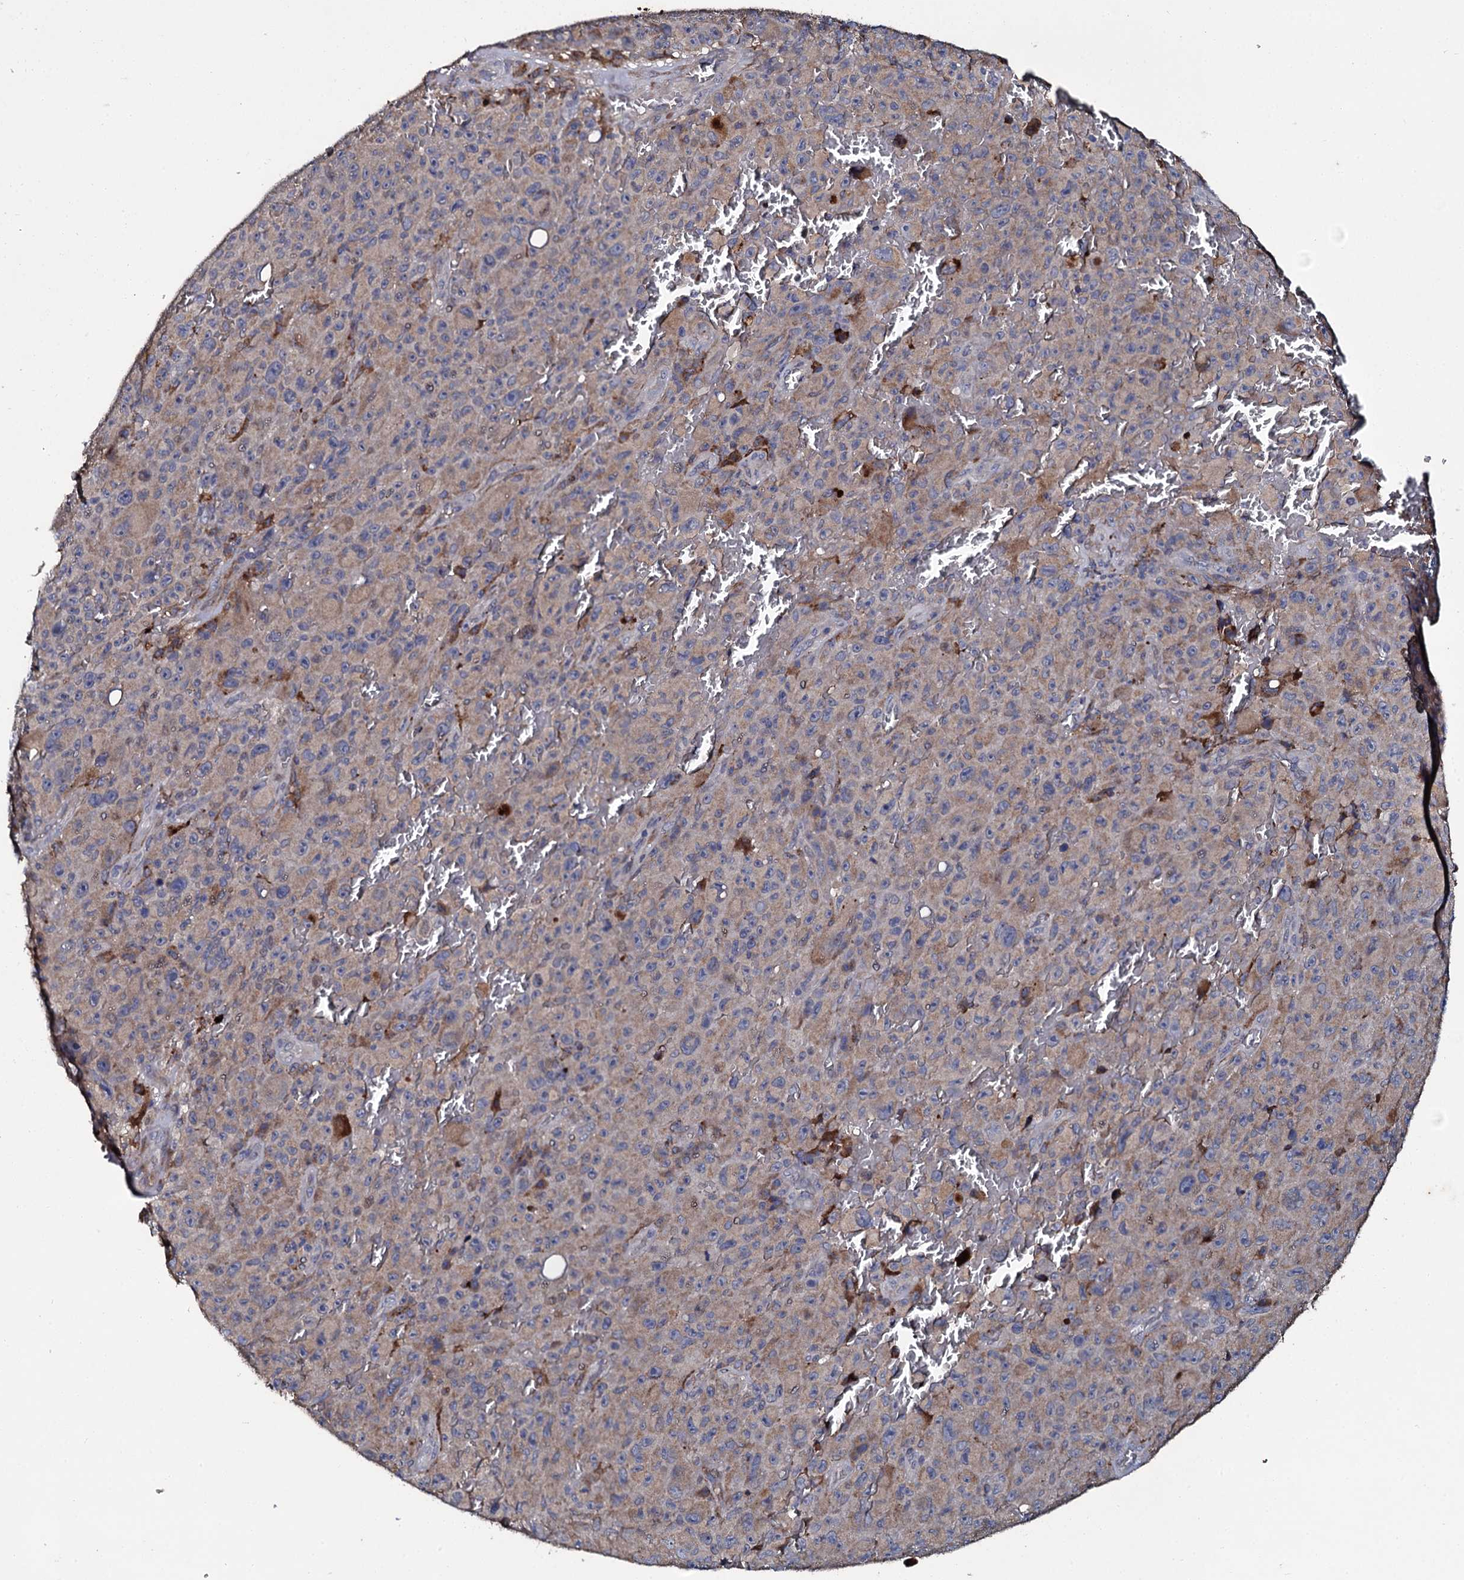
{"staining": {"intensity": "weak", "quantity": "25%-75%", "location": "cytoplasmic/membranous"}, "tissue": "melanoma", "cell_type": "Tumor cells", "image_type": "cancer", "snomed": [{"axis": "morphology", "description": "Malignant melanoma, NOS"}, {"axis": "topography", "description": "Skin"}], "caption": "Protein staining of malignant melanoma tissue exhibits weak cytoplasmic/membranous positivity in about 25%-75% of tumor cells. (Stains: DAB (3,3'-diaminobenzidine) in brown, nuclei in blue, Microscopy: brightfield microscopy at high magnification).", "gene": "LRRC28", "patient": {"sex": "female", "age": 82}}